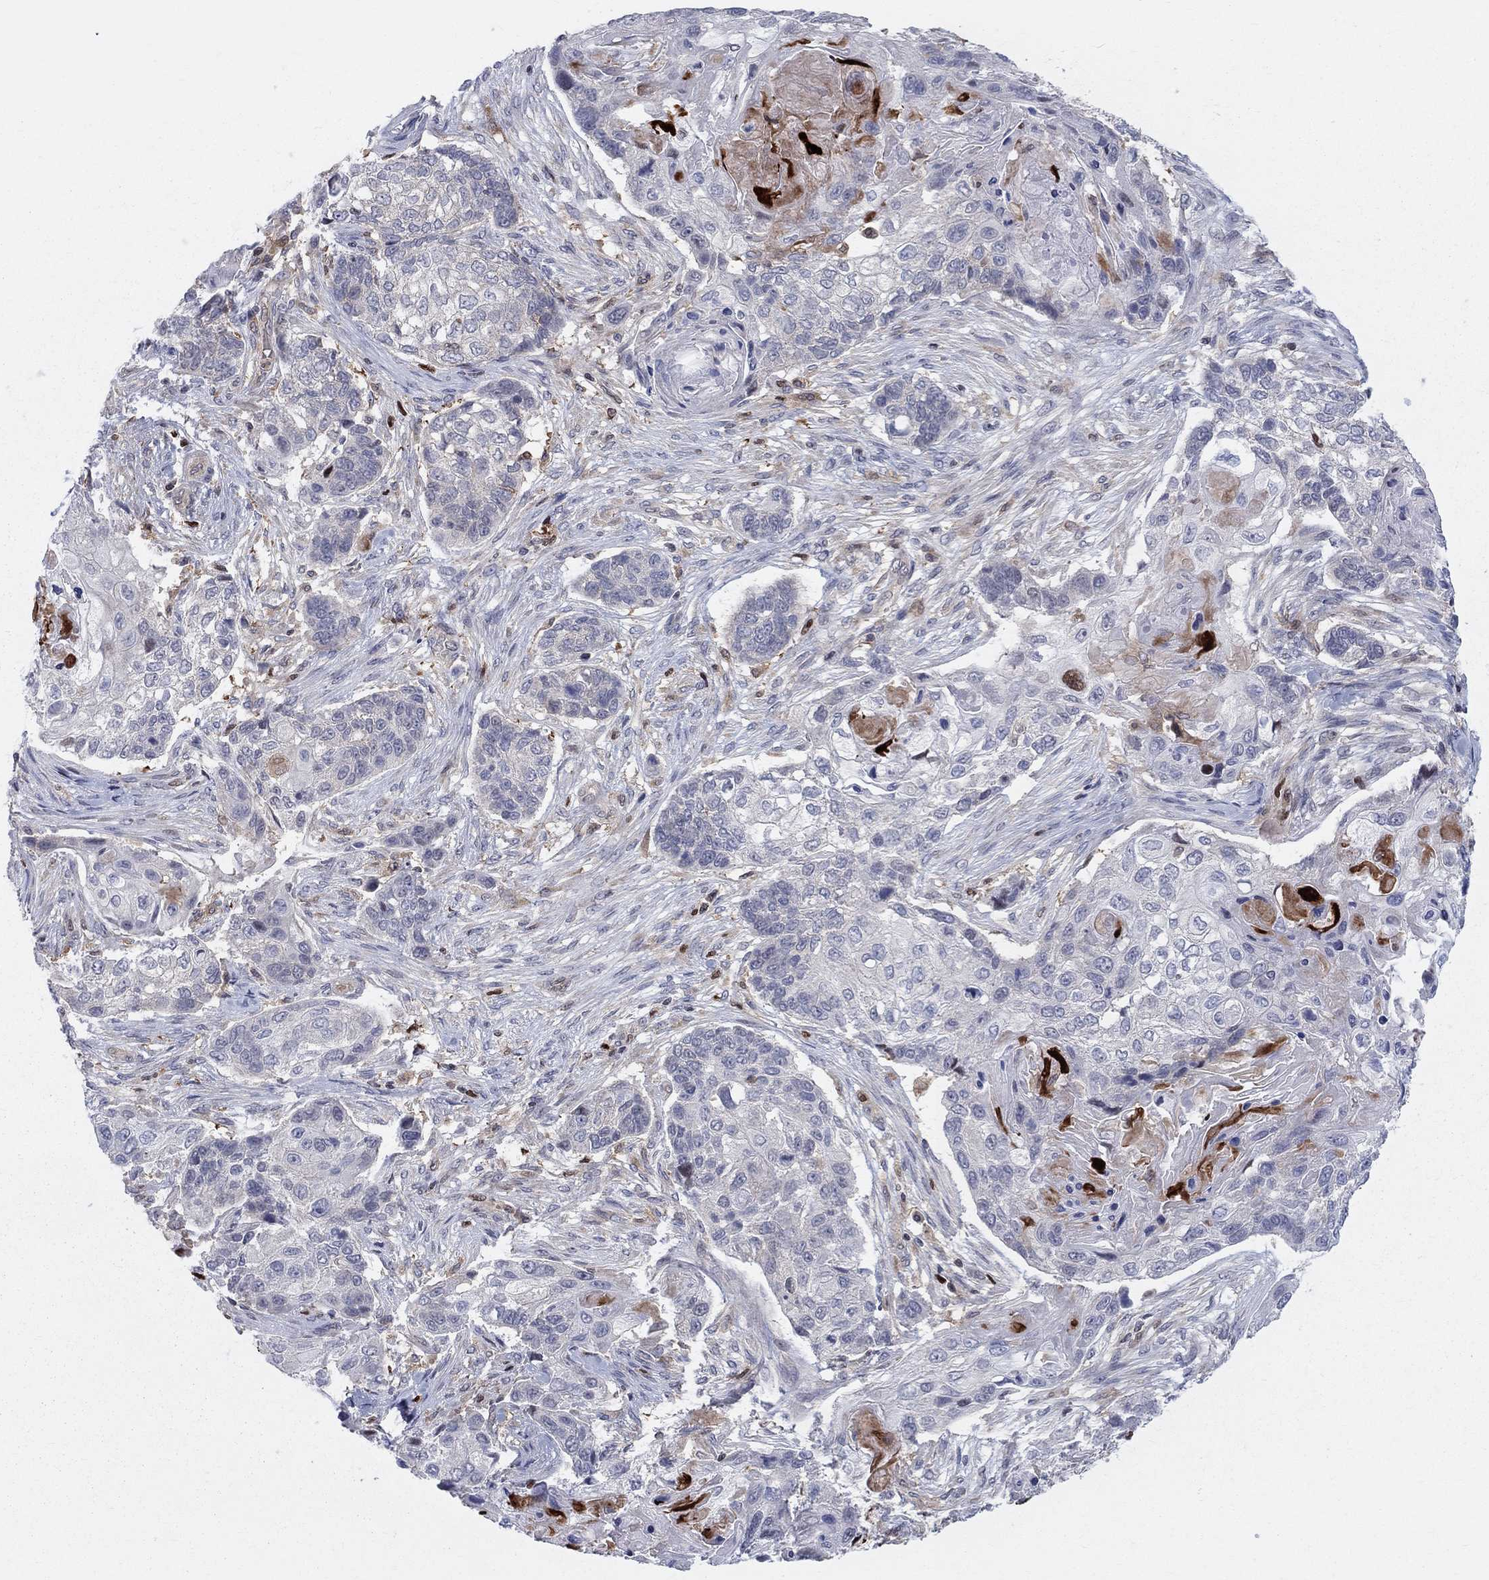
{"staining": {"intensity": "negative", "quantity": "none", "location": "none"}, "tissue": "lung cancer", "cell_type": "Tumor cells", "image_type": "cancer", "snomed": [{"axis": "morphology", "description": "Normal tissue, NOS"}, {"axis": "morphology", "description": "Squamous cell carcinoma, NOS"}, {"axis": "topography", "description": "Bronchus"}, {"axis": "topography", "description": "Lung"}], "caption": "Photomicrograph shows no protein positivity in tumor cells of lung cancer (squamous cell carcinoma) tissue. The staining is performed using DAB brown chromogen with nuclei counter-stained in using hematoxylin.", "gene": "ZNHIT3", "patient": {"sex": "male", "age": 69}}